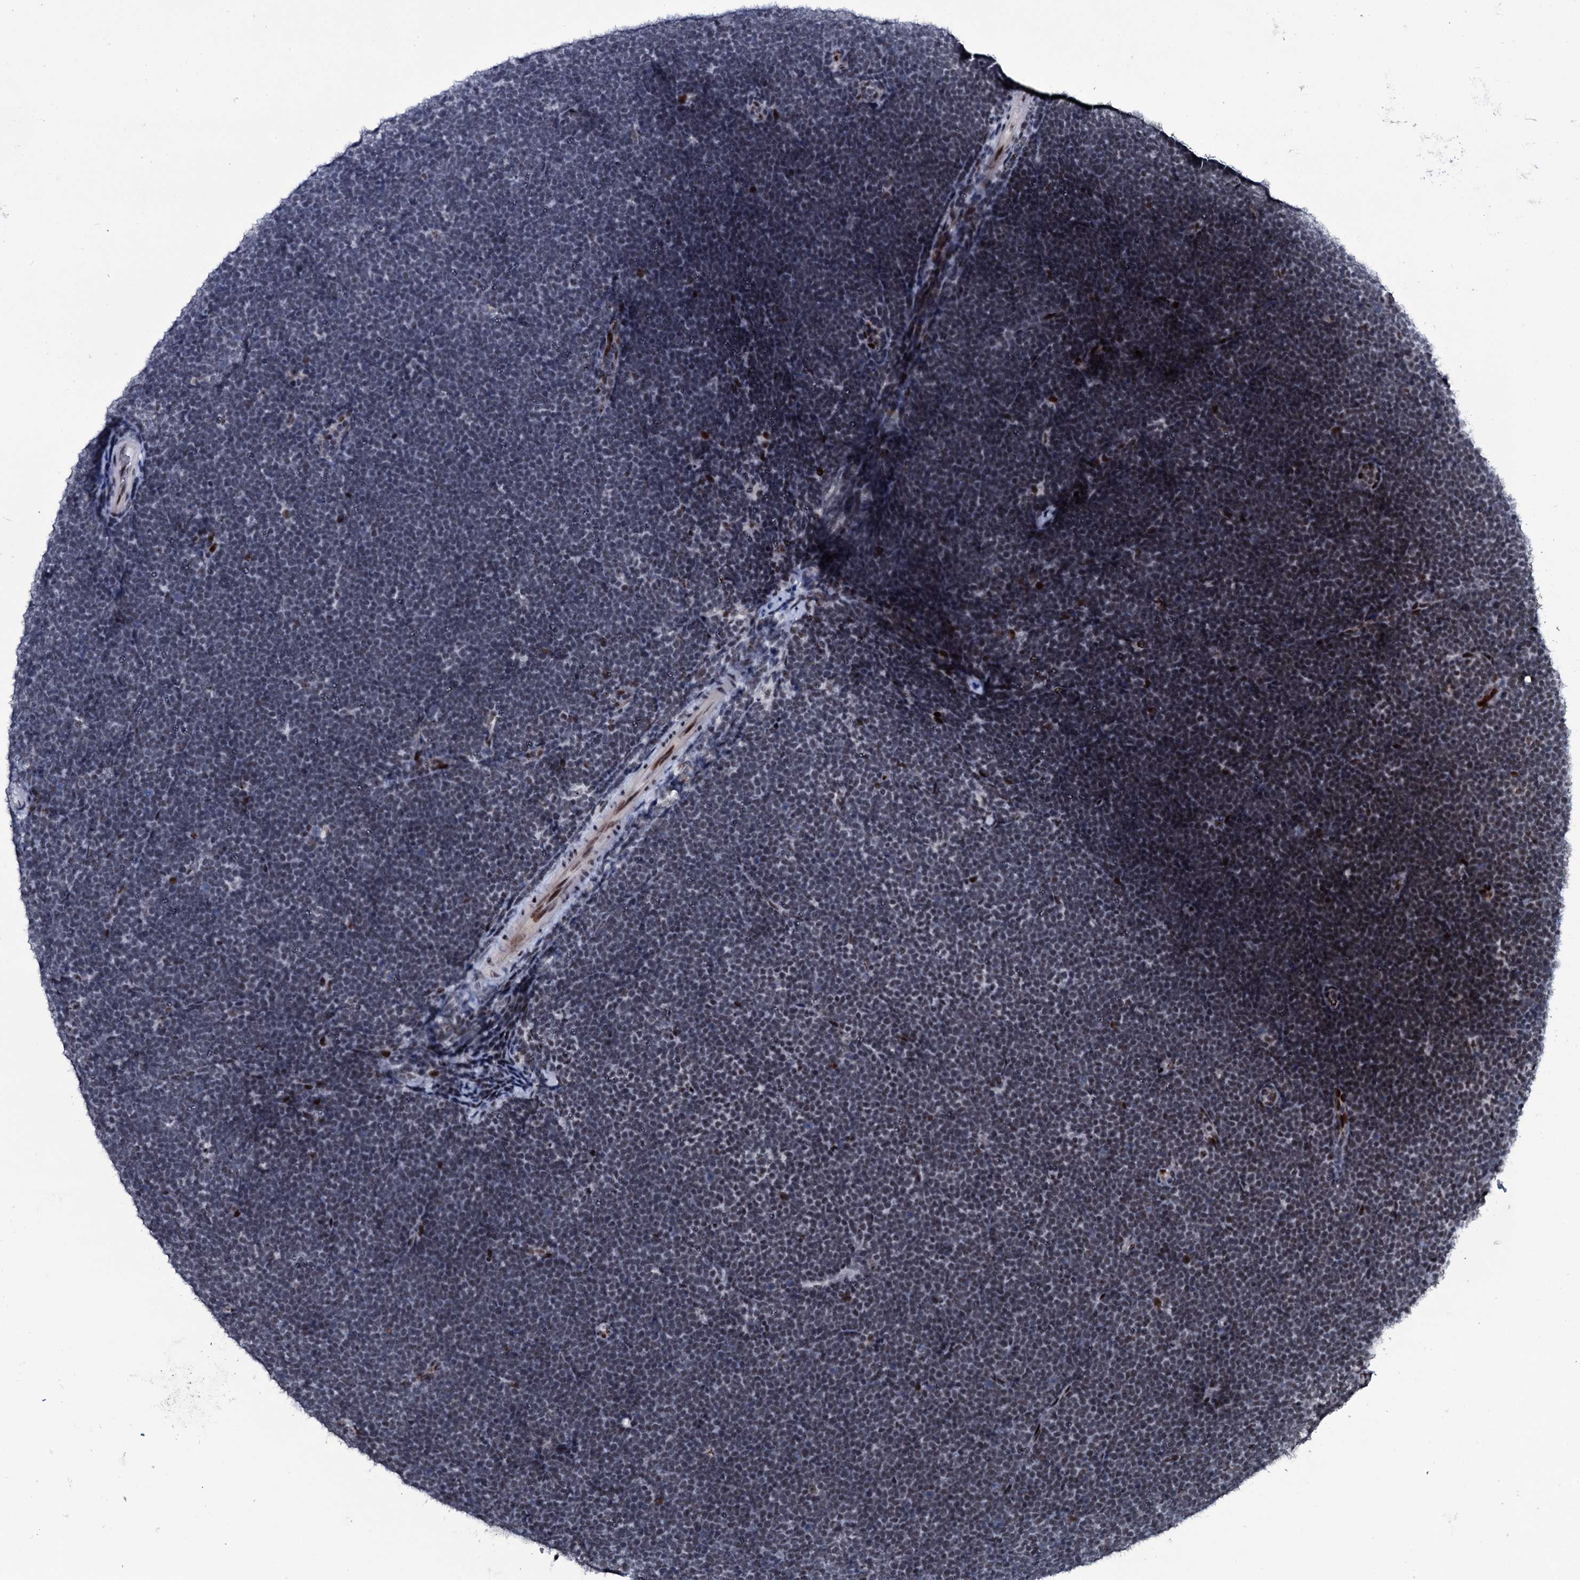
{"staining": {"intensity": "negative", "quantity": "none", "location": "none"}, "tissue": "lymphoma", "cell_type": "Tumor cells", "image_type": "cancer", "snomed": [{"axis": "morphology", "description": "Malignant lymphoma, non-Hodgkin's type, High grade"}, {"axis": "topography", "description": "Lymph node"}], "caption": "There is no significant staining in tumor cells of malignant lymphoma, non-Hodgkin's type (high-grade).", "gene": "ZMIZ2", "patient": {"sex": "male", "age": 13}}